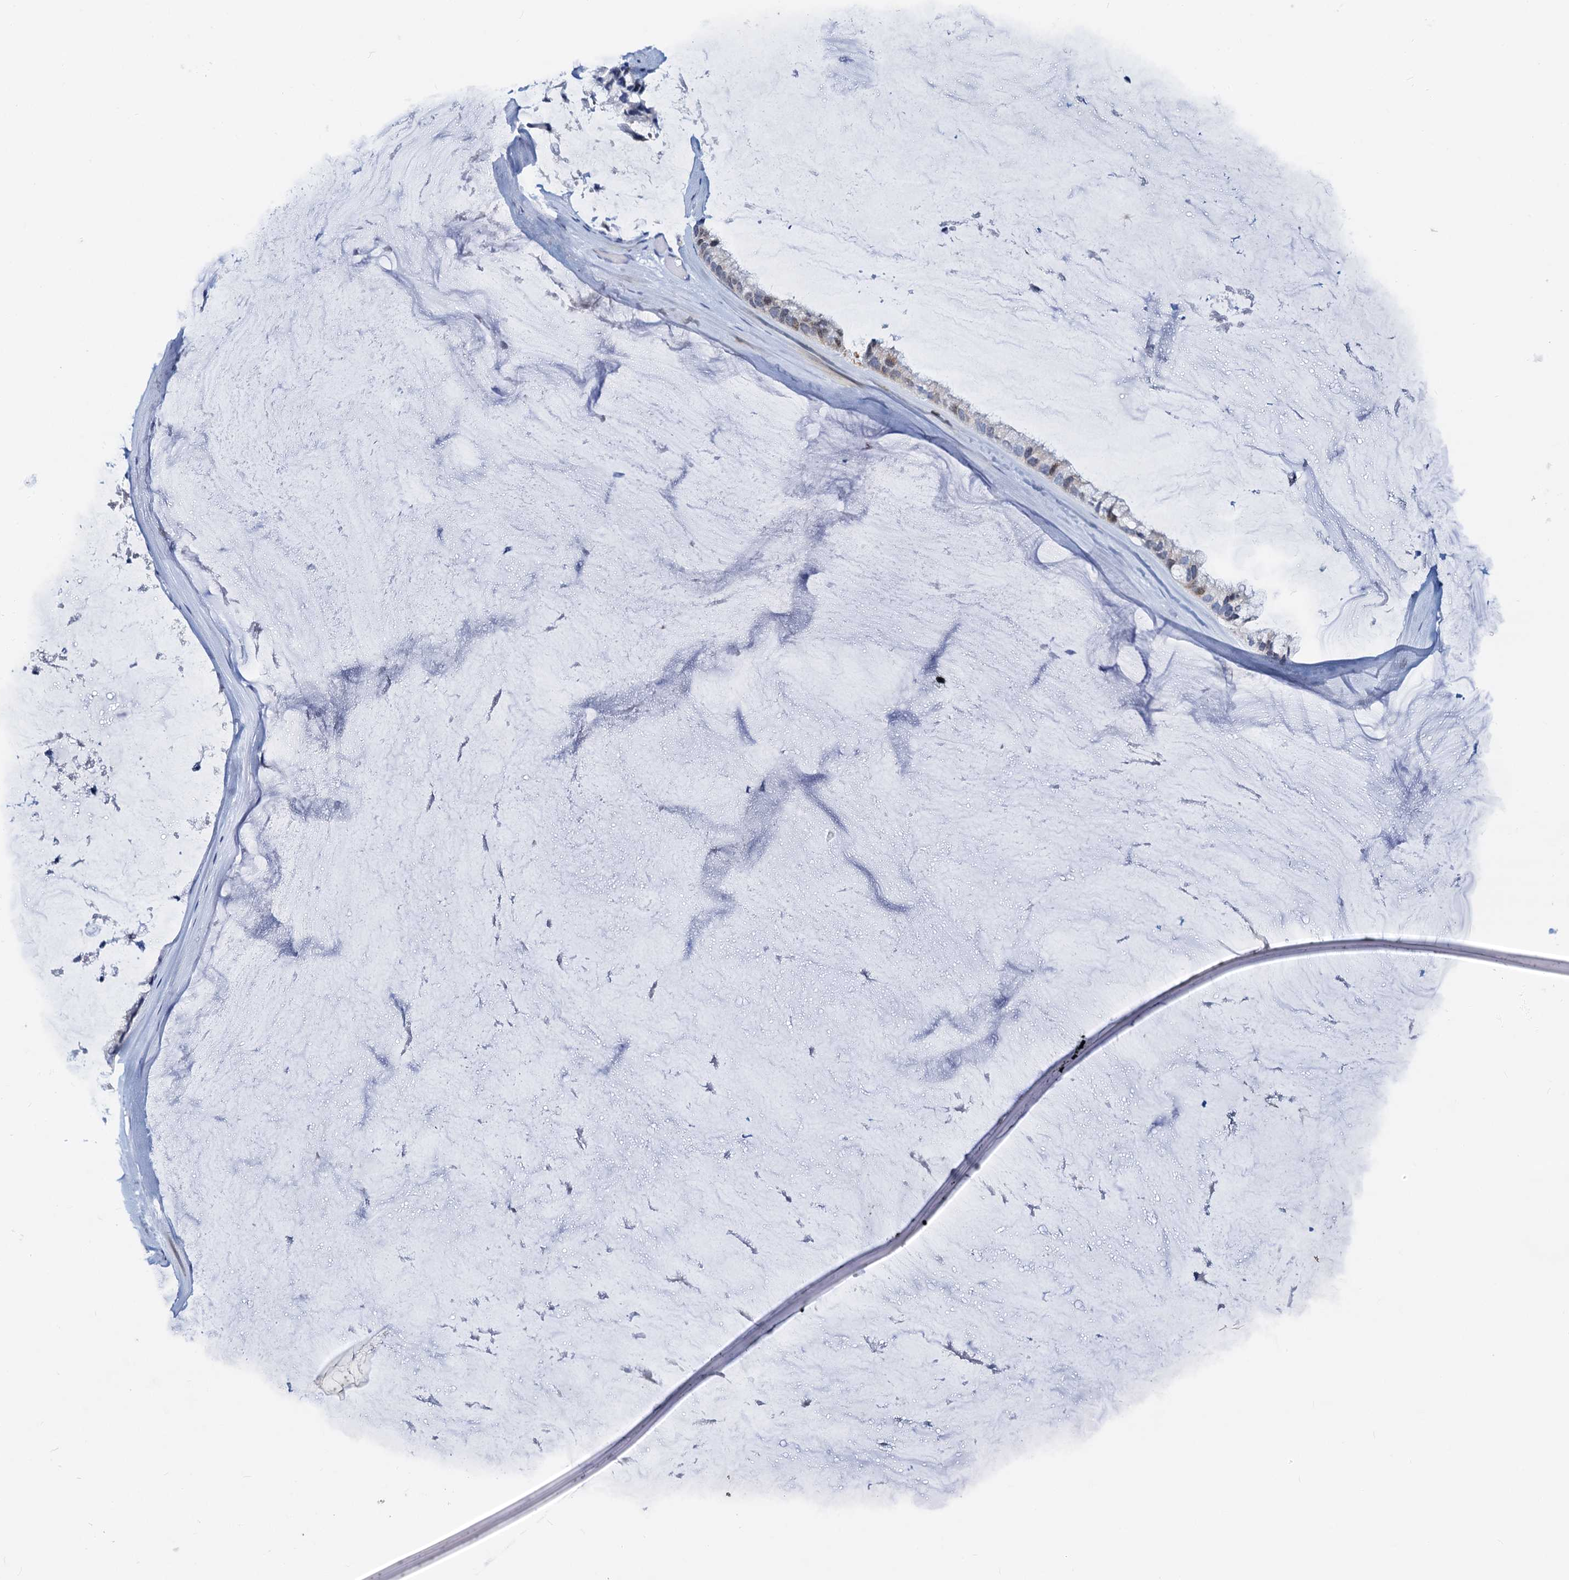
{"staining": {"intensity": "negative", "quantity": "none", "location": "none"}, "tissue": "ovarian cancer", "cell_type": "Tumor cells", "image_type": "cancer", "snomed": [{"axis": "morphology", "description": "Cystadenocarcinoma, mucinous, NOS"}, {"axis": "topography", "description": "Ovary"}], "caption": "DAB immunohistochemical staining of mucinous cystadenocarcinoma (ovarian) exhibits no significant positivity in tumor cells. (DAB immunohistochemistry visualized using brightfield microscopy, high magnification).", "gene": "PTGES3", "patient": {"sex": "female", "age": 39}}